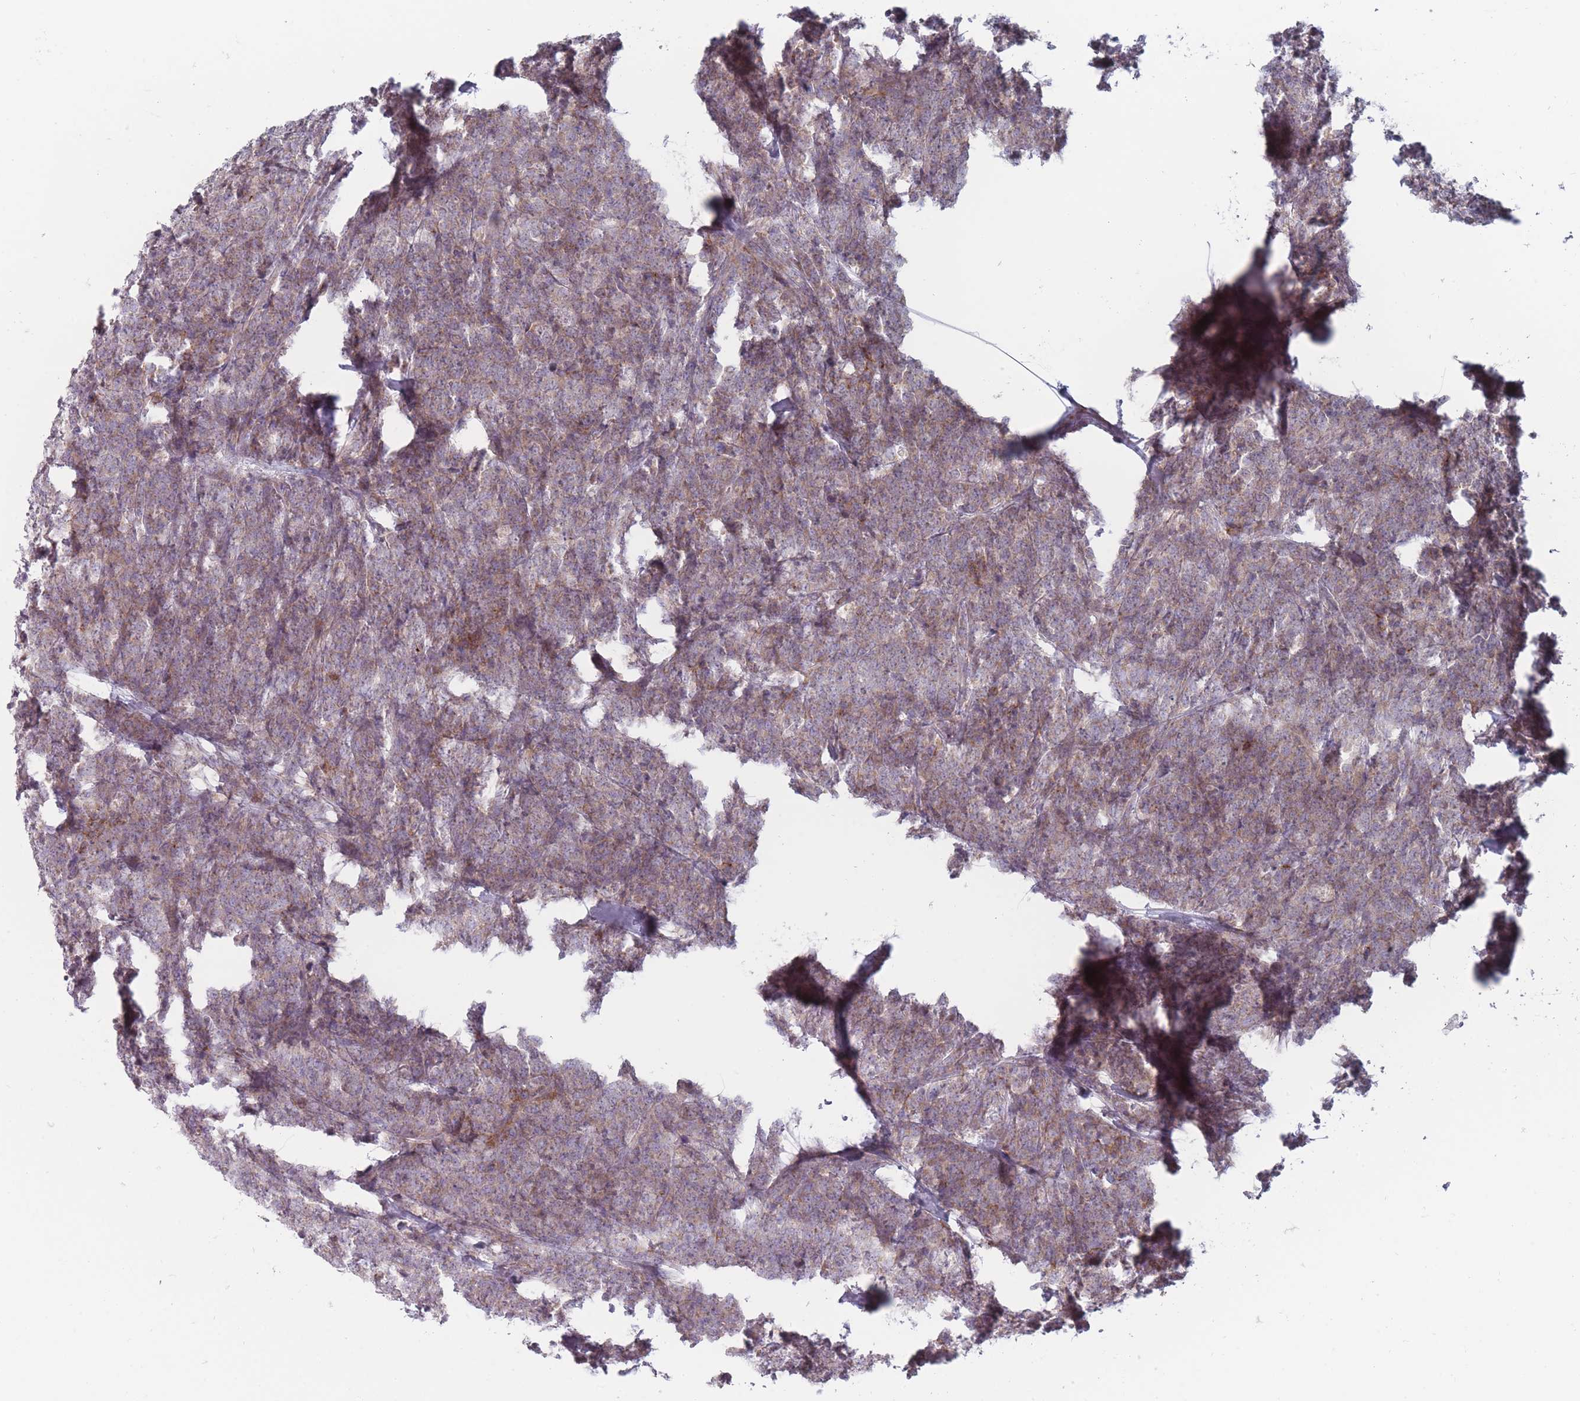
{"staining": {"intensity": "weak", "quantity": ">75%", "location": "cytoplasmic/membranous"}, "tissue": "lymphoma", "cell_type": "Tumor cells", "image_type": "cancer", "snomed": [{"axis": "morphology", "description": "Malignant lymphoma, non-Hodgkin's type, High grade"}, {"axis": "topography", "description": "Small intestine"}], "caption": "This is an image of immunohistochemistry (IHC) staining of lymphoma, which shows weak expression in the cytoplasmic/membranous of tumor cells.", "gene": "PCDH12", "patient": {"sex": "male", "age": 8}}